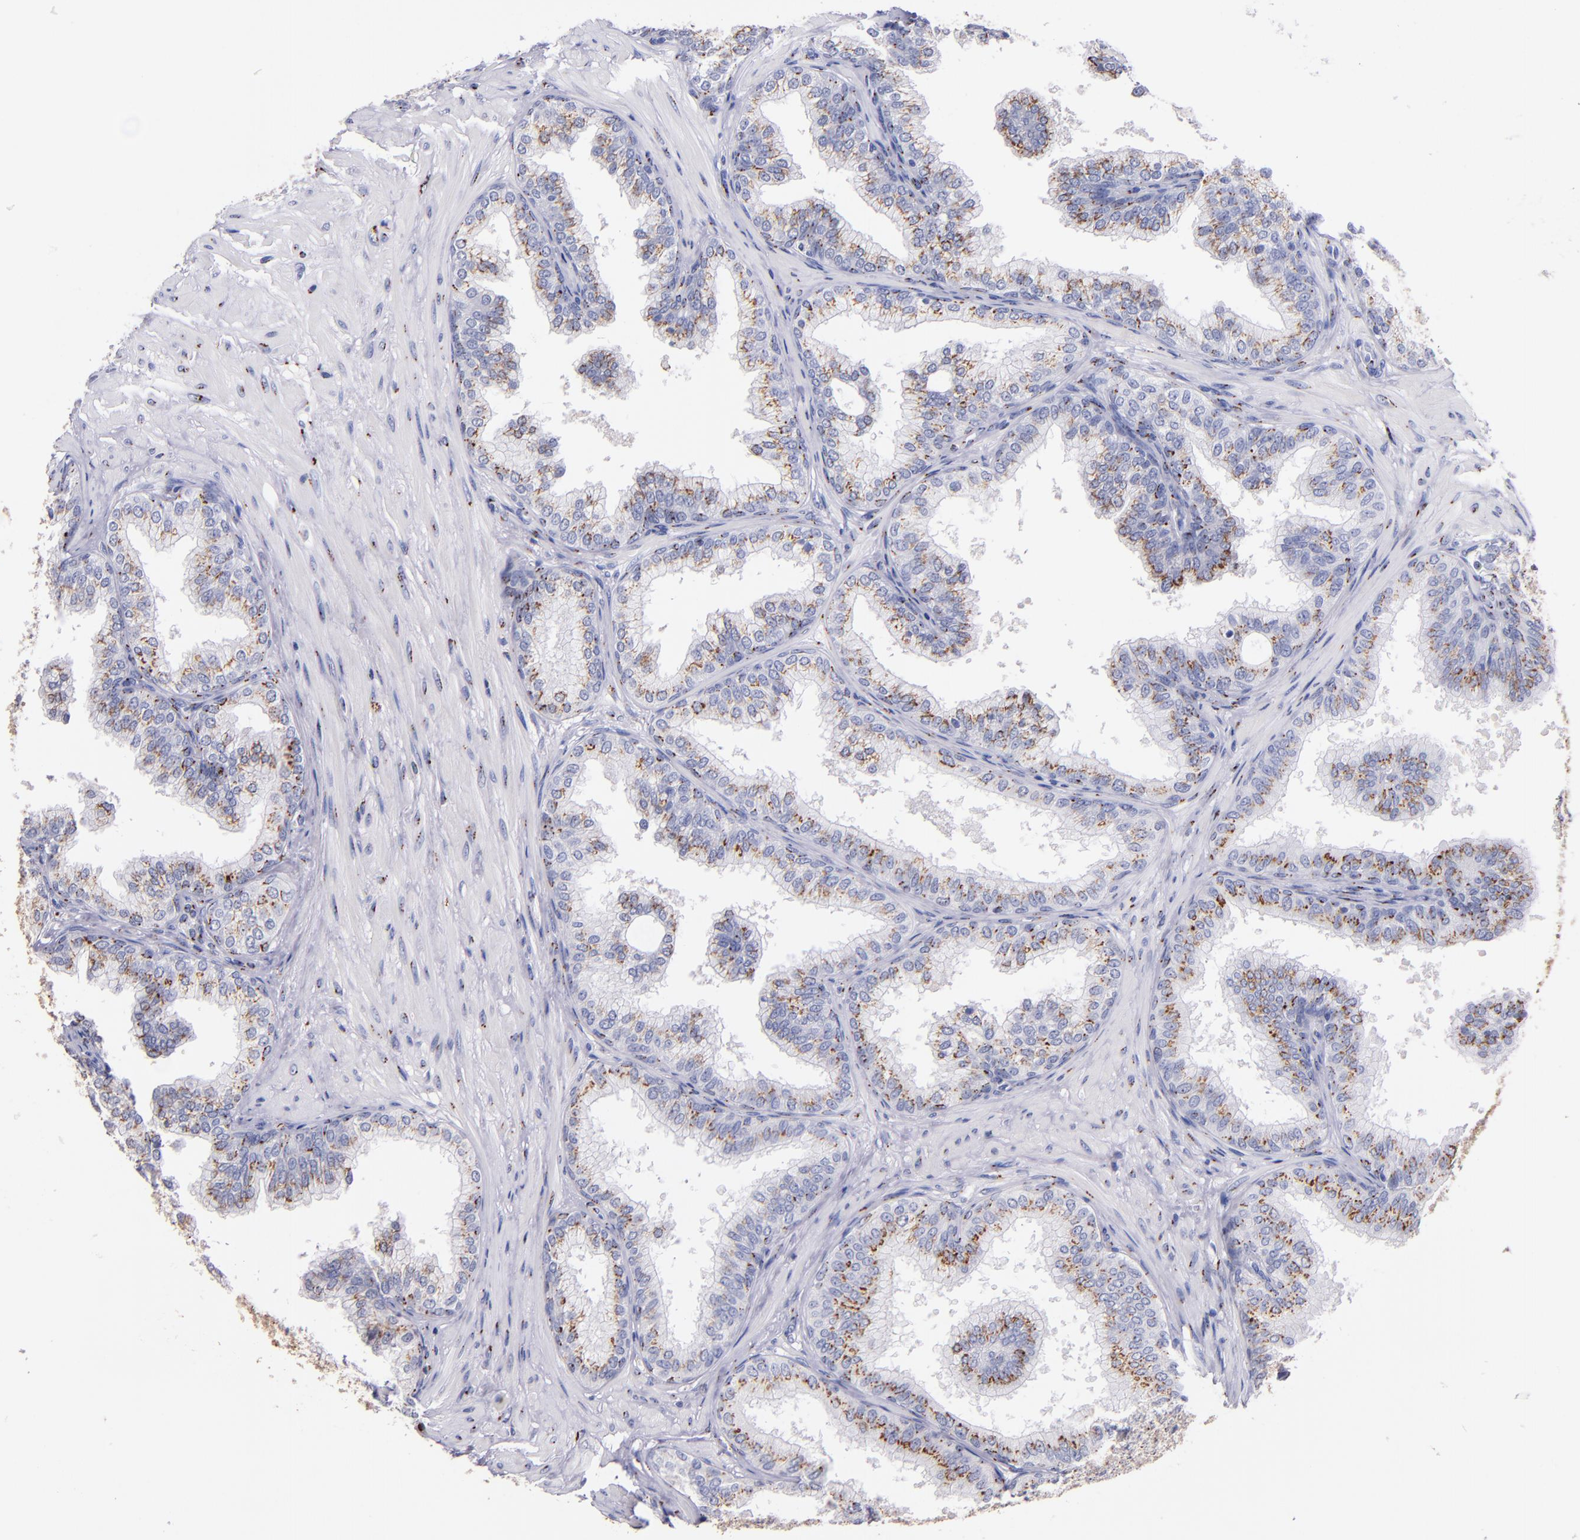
{"staining": {"intensity": "moderate", "quantity": ">75%", "location": "cytoplasmic/membranous"}, "tissue": "prostate", "cell_type": "Glandular cells", "image_type": "normal", "snomed": [{"axis": "morphology", "description": "Normal tissue, NOS"}, {"axis": "topography", "description": "Prostate"}], "caption": "Immunohistochemistry of benign human prostate exhibits medium levels of moderate cytoplasmic/membranous staining in about >75% of glandular cells.", "gene": "GOLIM4", "patient": {"sex": "male", "age": 60}}